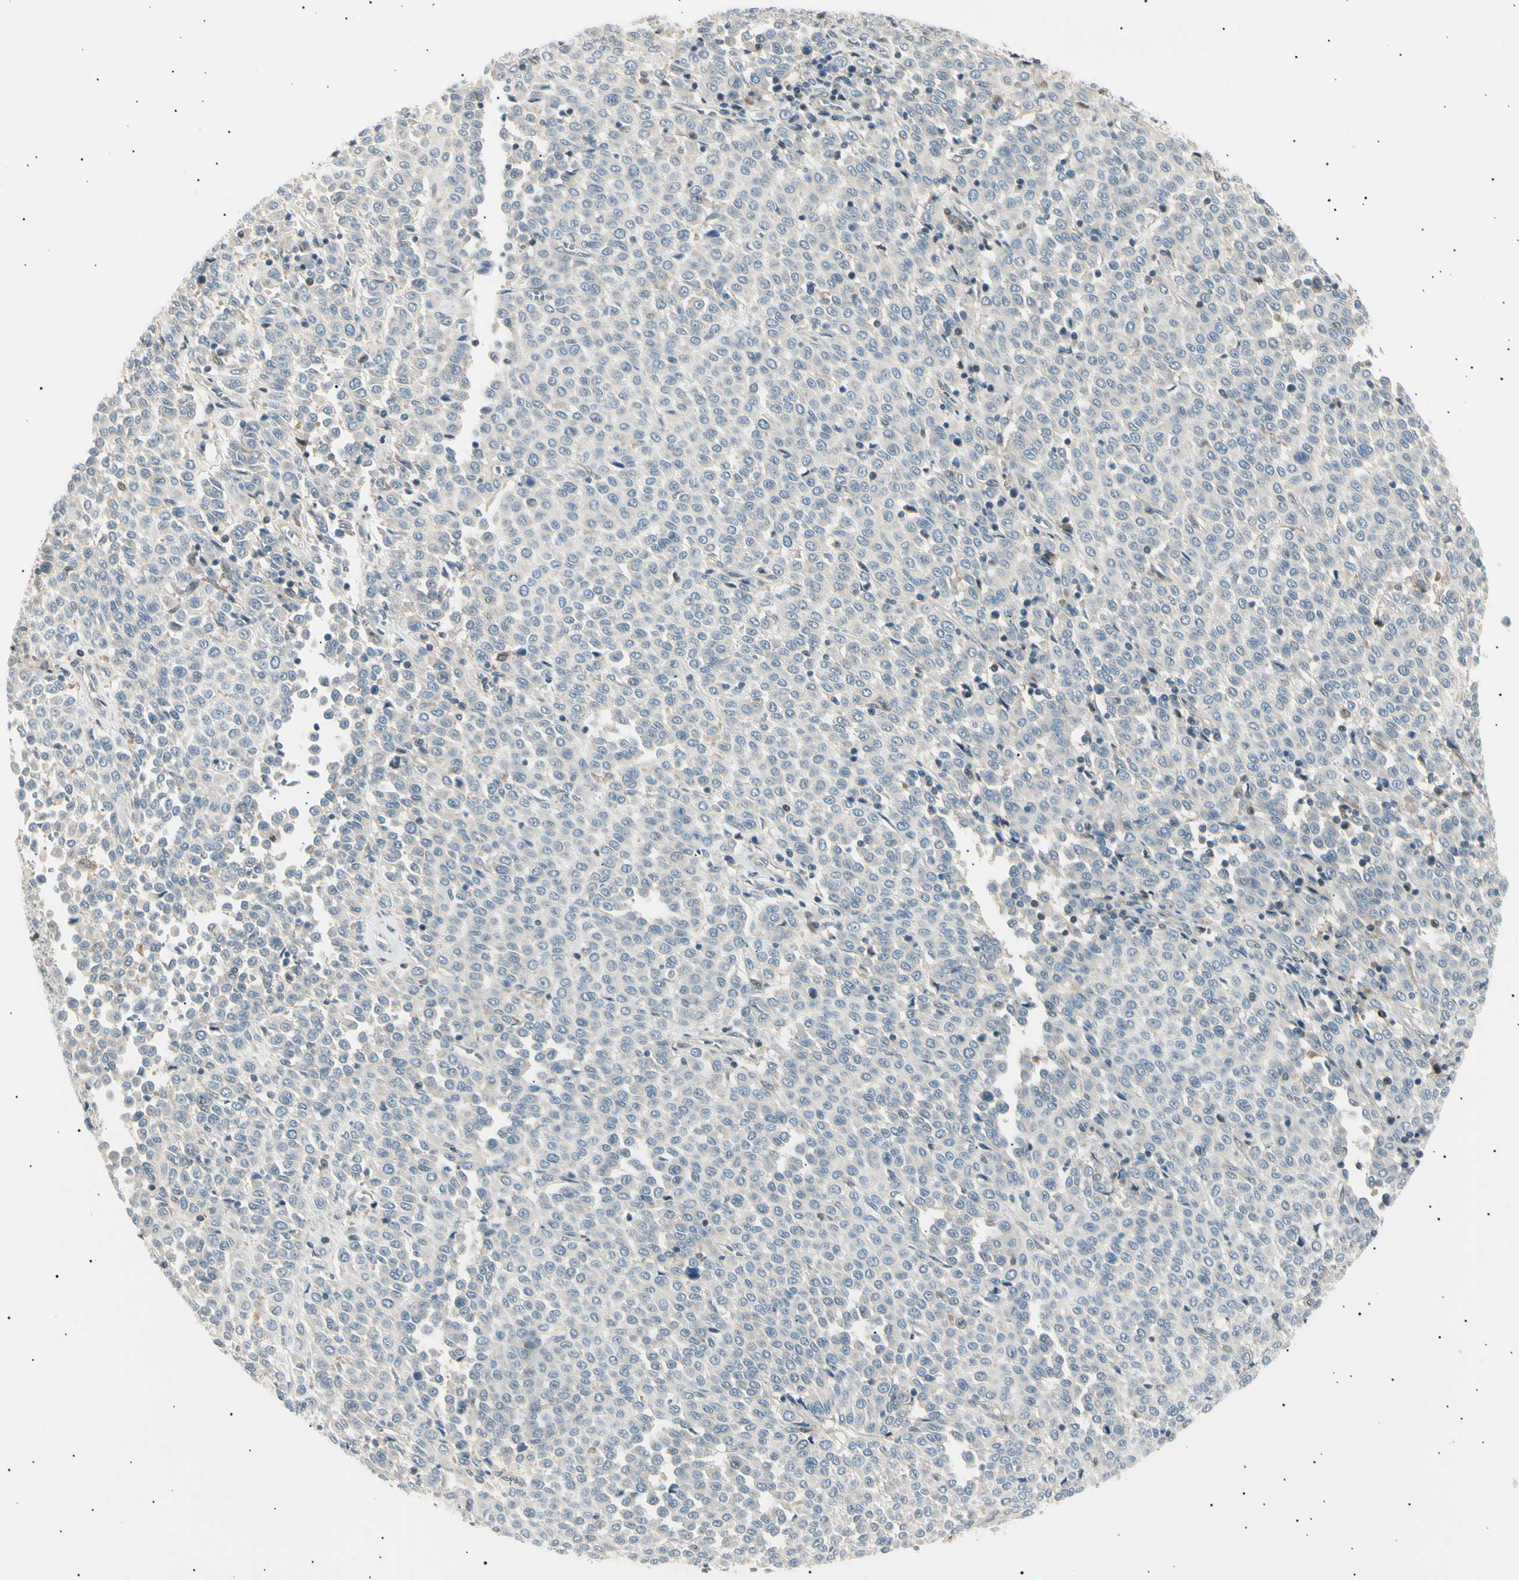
{"staining": {"intensity": "negative", "quantity": "none", "location": "none"}, "tissue": "melanoma", "cell_type": "Tumor cells", "image_type": "cancer", "snomed": [{"axis": "morphology", "description": "Malignant melanoma, Metastatic site"}, {"axis": "topography", "description": "Pancreas"}], "caption": "Protein analysis of melanoma reveals no significant positivity in tumor cells.", "gene": "LHPP", "patient": {"sex": "female", "age": 30}}